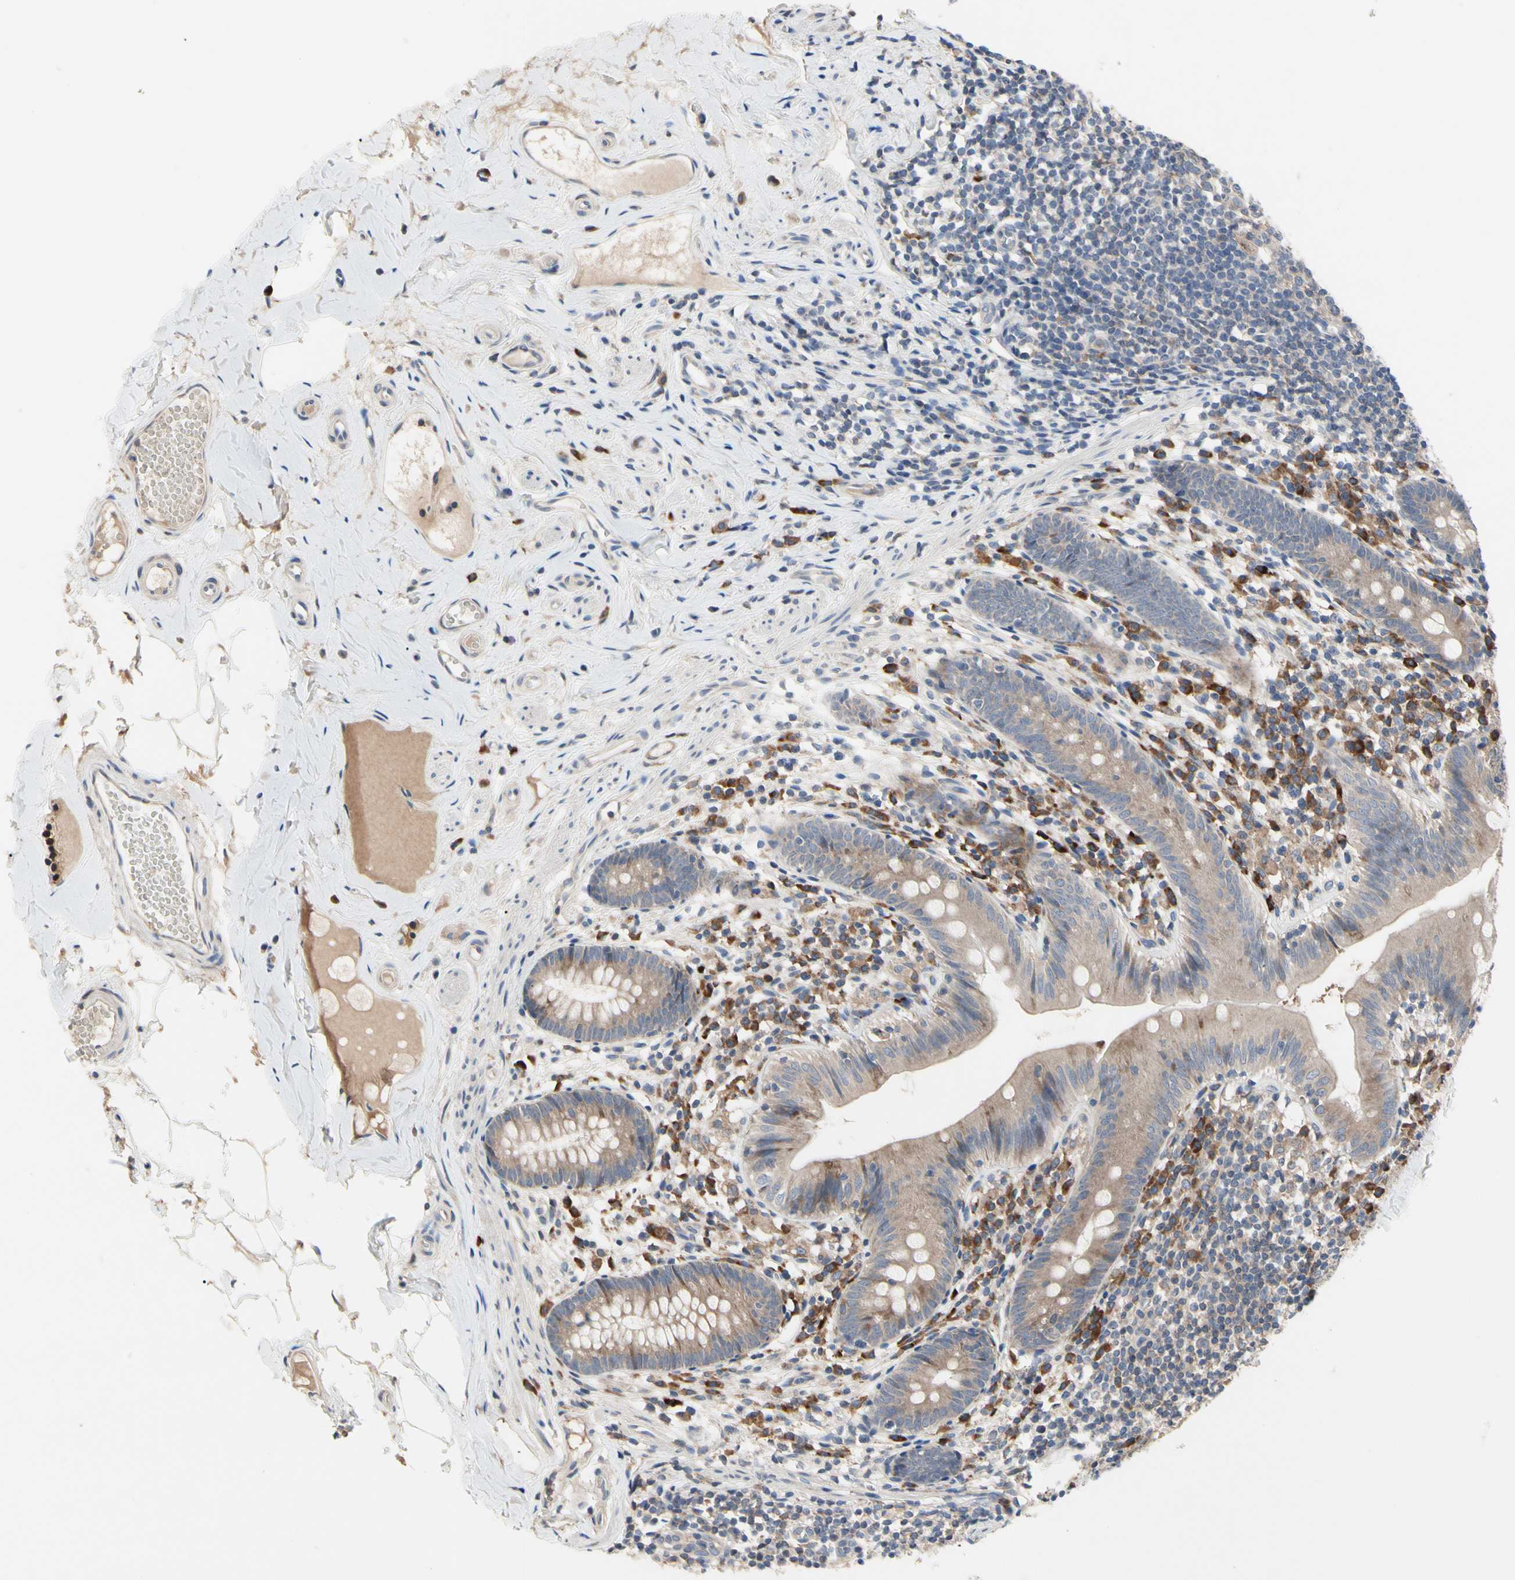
{"staining": {"intensity": "weak", "quantity": ">75%", "location": "cytoplasmic/membranous"}, "tissue": "appendix", "cell_type": "Glandular cells", "image_type": "normal", "snomed": [{"axis": "morphology", "description": "Normal tissue, NOS"}, {"axis": "topography", "description": "Appendix"}], "caption": "Brown immunohistochemical staining in normal appendix shows weak cytoplasmic/membranous expression in approximately >75% of glandular cells. The staining was performed using DAB (3,3'-diaminobenzidine), with brown indicating positive protein expression. Nuclei are stained blue with hematoxylin.", "gene": "MMEL1", "patient": {"sex": "male", "age": 52}}